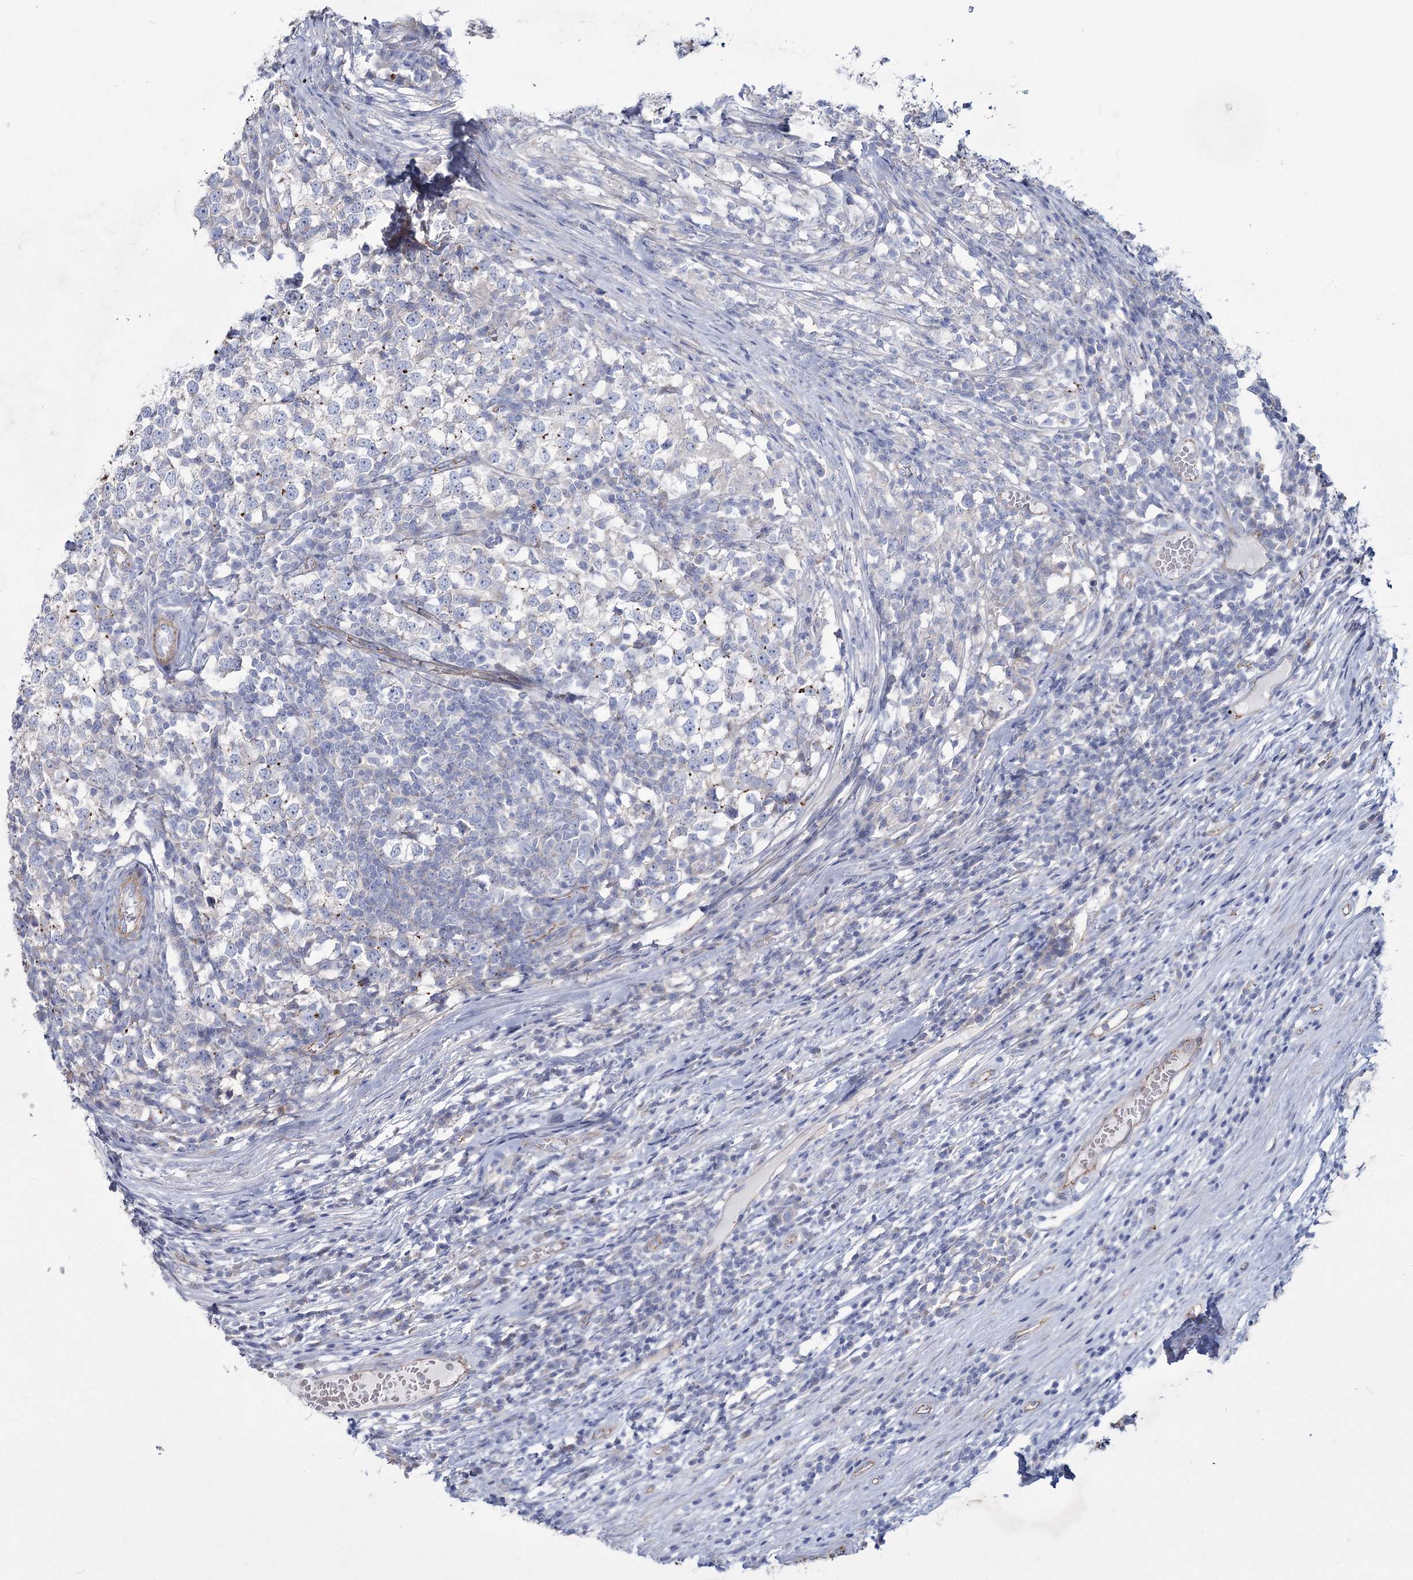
{"staining": {"intensity": "negative", "quantity": "none", "location": "none"}, "tissue": "testis cancer", "cell_type": "Tumor cells", "image_type": "cancer", "snomed": [{"axis": "morphology", "description": "Seminoma, NOS"}, {"axis": "topography", "description": "Testis"}], "caption": "Immunohistochemical staining of seminoma (testis) shows no significant positivity in tumor cells.", "gene": "LDLRAD3", "patient": {"sex": "male", "age": 65}}